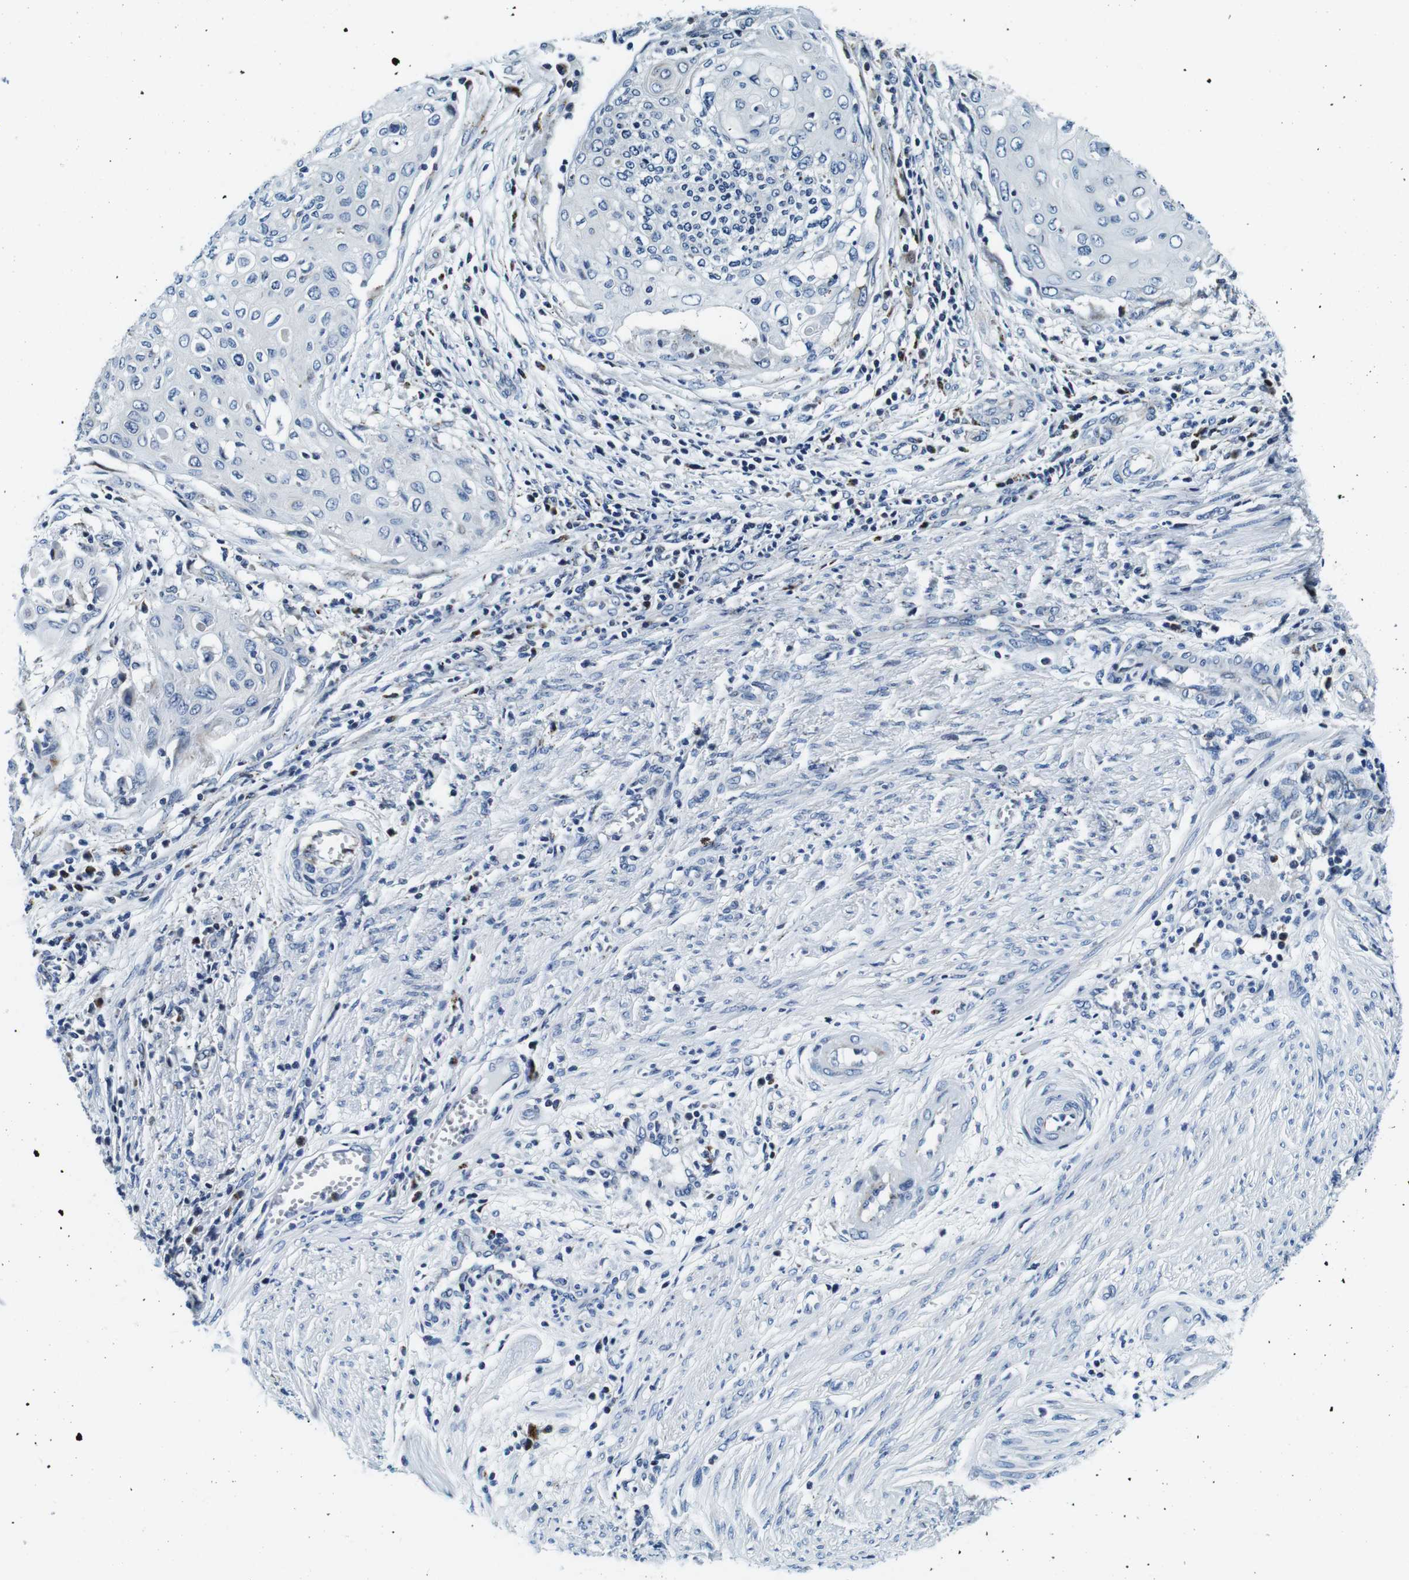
{"staining": {"intensity": "negative", "quantity": "none", "location": "none"}, "tissue": "cervical cancer", "cell_type": "Tumor cells", "image_type": "cancer", "snomed": [{"axis": "morphology", "description": "Squamous cell carcinoma, NOS"}, {"axis": "topography", "description": "Cervix"}], "caption": "High magnification brightfield microscopy of cervical cancer (squamous cell carcinoma) stained with DAB (3,3'-diaminobenzidine) (brown) and counterstained with hematoxylin (blue): tumor cells show no significant expression.", "gene": "FAR2", "patient": {"sex": "female", "age": 39}}